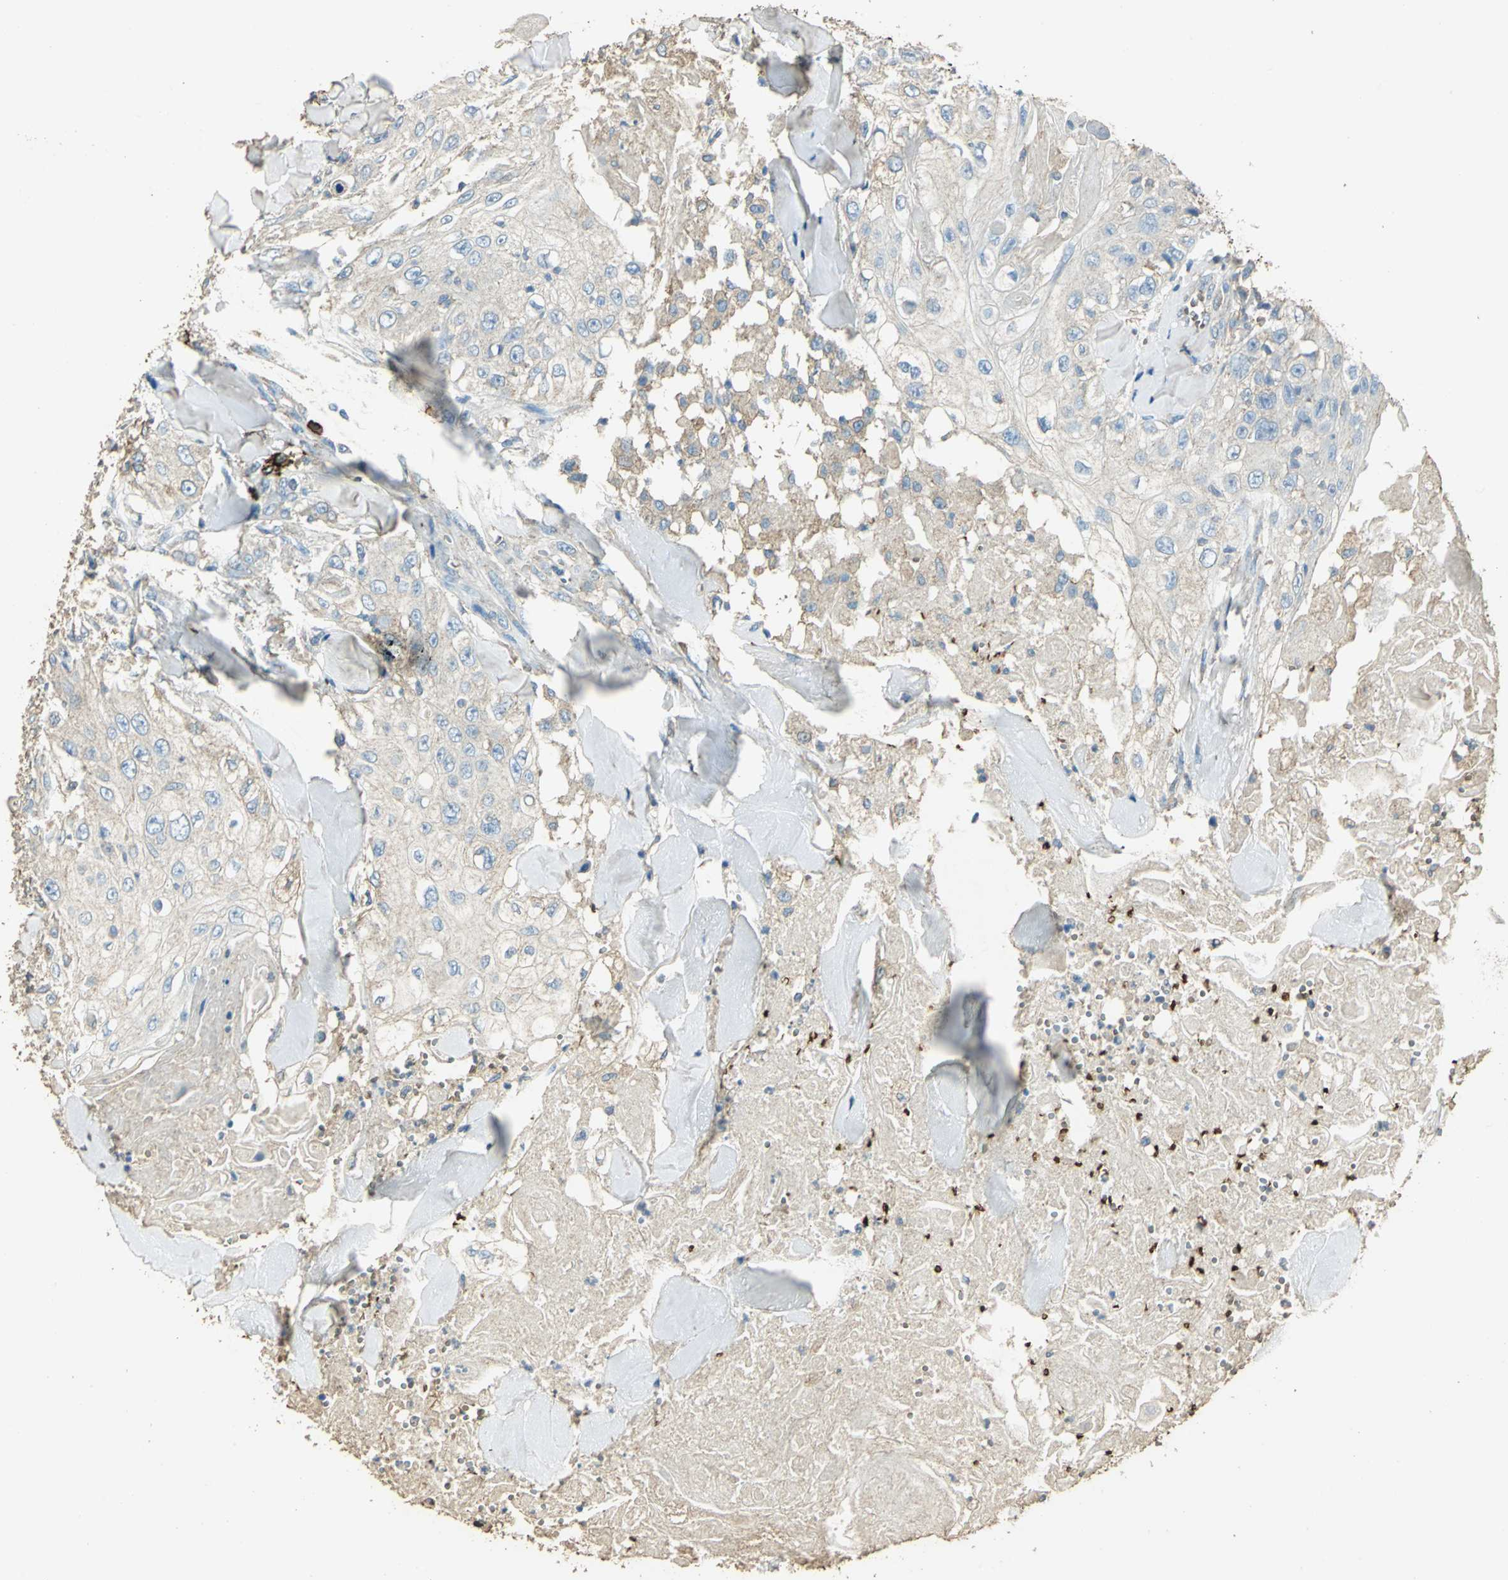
{"staining": {"intensity": "negative", "quantity": "none", "location": "none"}, "tissue": "skin cancer", "cell_type": "Tumor cells", "image_type": "cancer", "snomed": [{"axis": "morphology", "description": "Squamous cell carcinoma, NOS"}, {"axis": "topography", "description": "Skin"}], "caption": "Squamous cell carcinoma (skin) was stained to show a protein in brown. There is no significant staining in tumor cells.", "gene": "TRAPPC2", "patient": {"sex": "male", "age": 86}}